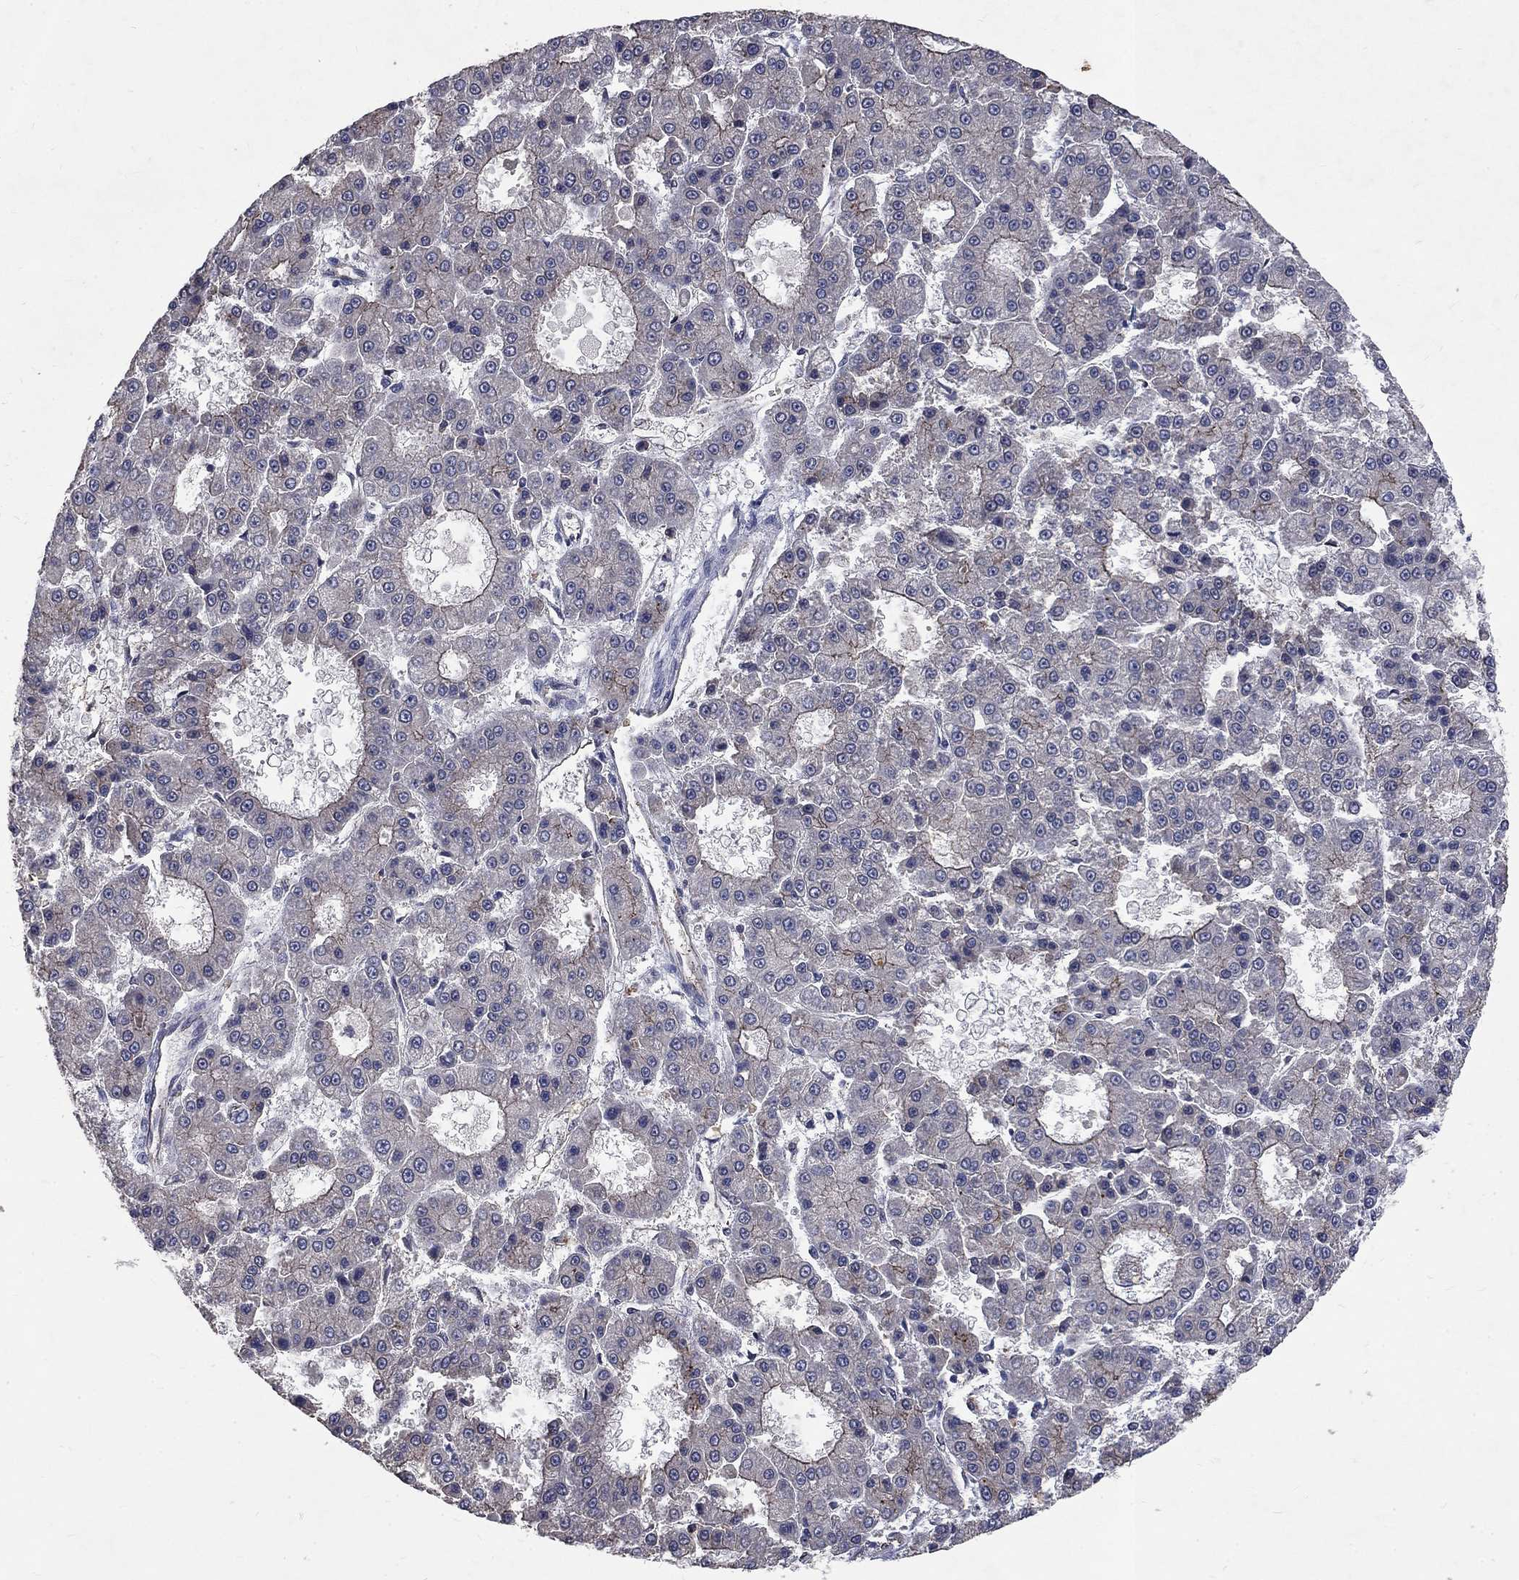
{"staining": {"intensity": "negative", "quantity": "none", "location": "none"}, "tissue": "liver cancer", "cell_type": "Tumor cells", "image_type": "cancer", "snomed": [{"axis": "morphology", "description": "Carcinoma, Hepatocellular, NOS"}, {"axis": "topography", "description": "Liver"}], "caption": "This is an immunohistochemistry micrograph of human liver cancer (hepatocellular carcinoma). There is no expression in tumor cells.", "gene": "CHST5", "patient": {"sex": "male", "age": 70}}